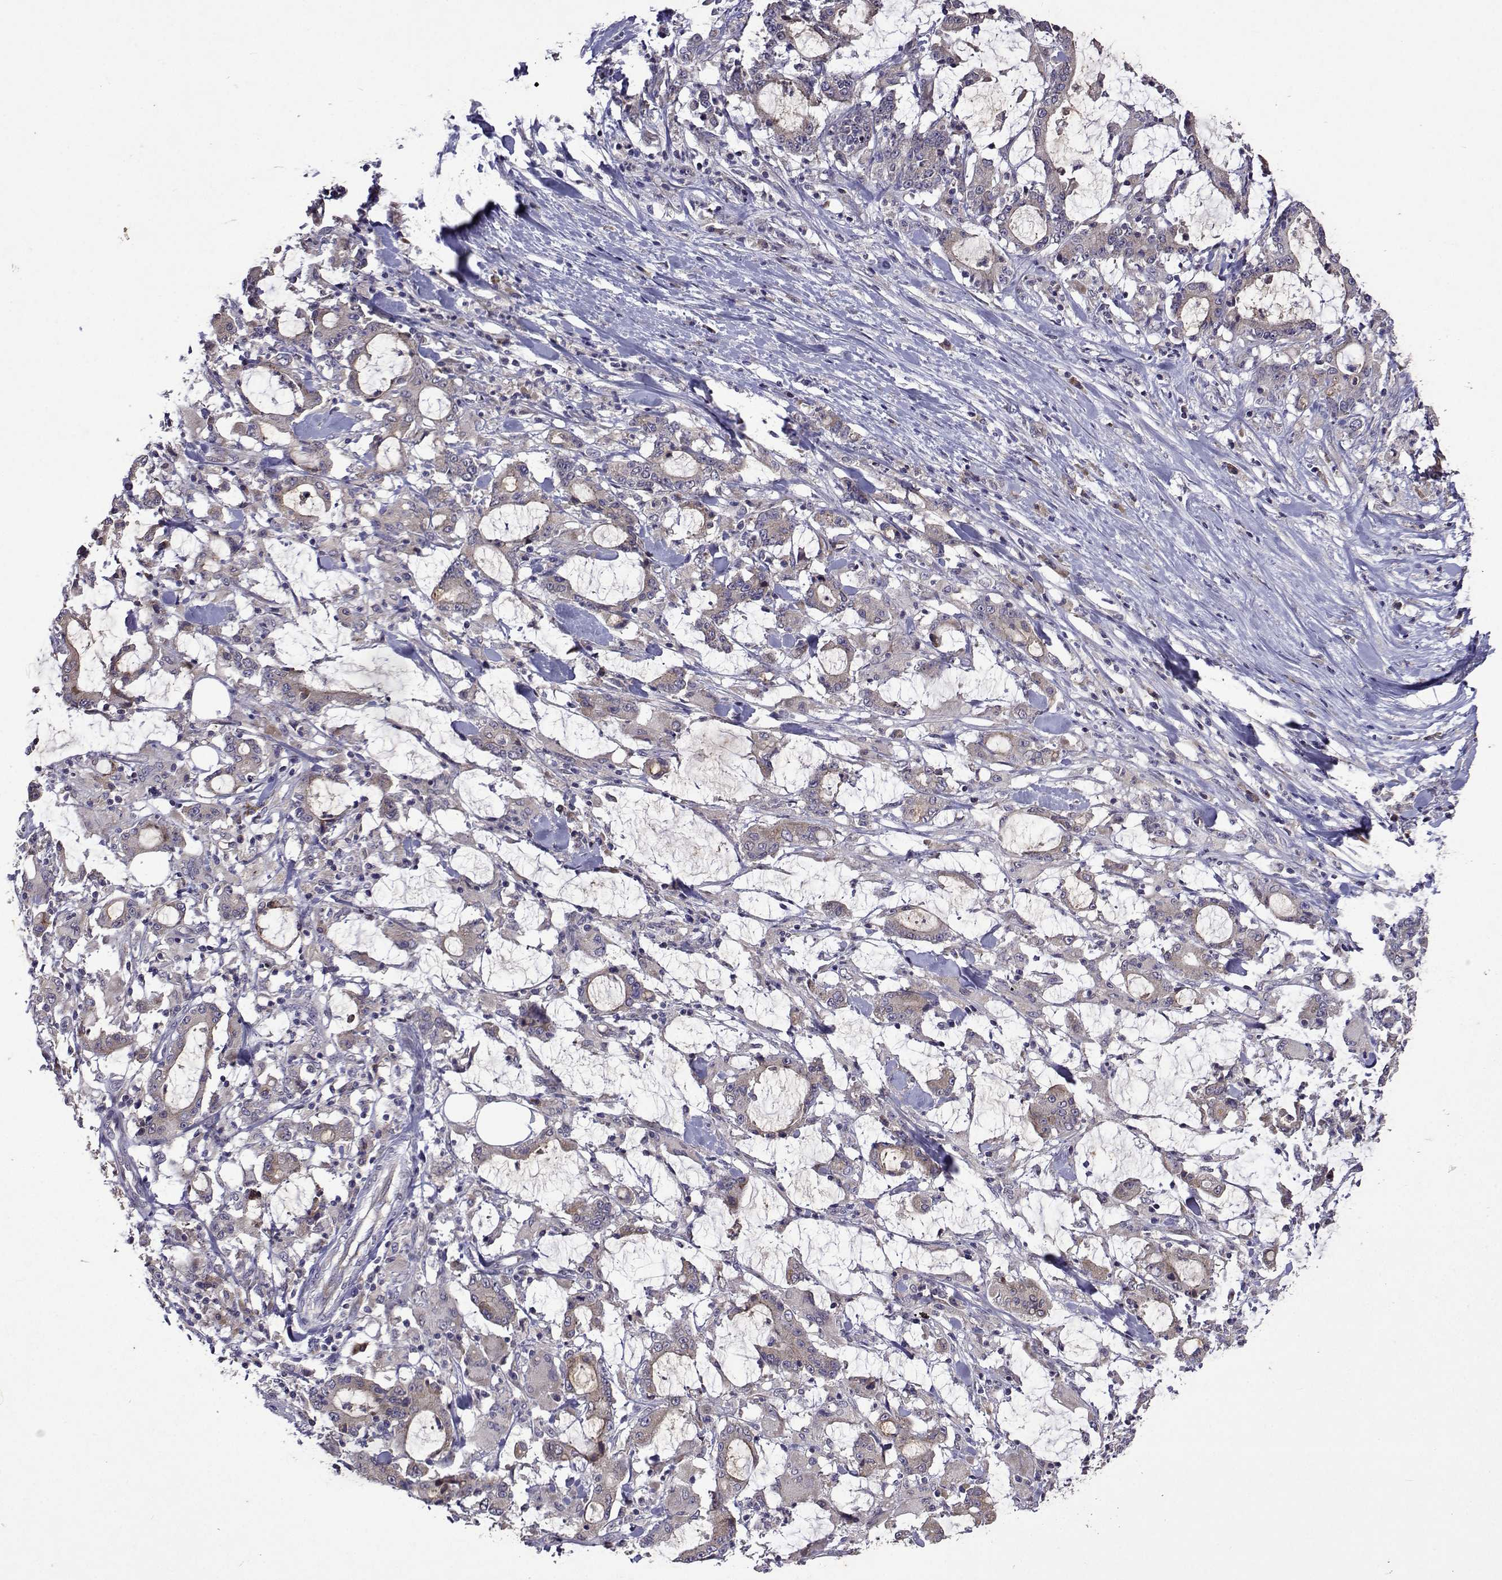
{"staining": {"intensity": "negative", "quantity": "none", "location": "none"}, "tissue": "stomach cancer", "cell_type": "Tumor cells", "image_type": "cancer", "snomed": [{"axis": "morphology", "description": "Adenocarcinoma, NOS"}, {"axis": "topography", "description": "Stomach, upper"}], "caption": "DAB (3,3'-diaminobenzidine) immunohistochemical staining of human adenocarcinoma (stomach) demonstrates no significant staining in tumor cells. (Stains: DAB (3,3'-diaminobenzidine) immunohistochemistry (IHC) with hematoxylin counter stain, Microscopy: brightfield microscopy at high magnification).", "gene": "TARBP2", "patient": {"sex": "male", "age": 68}}